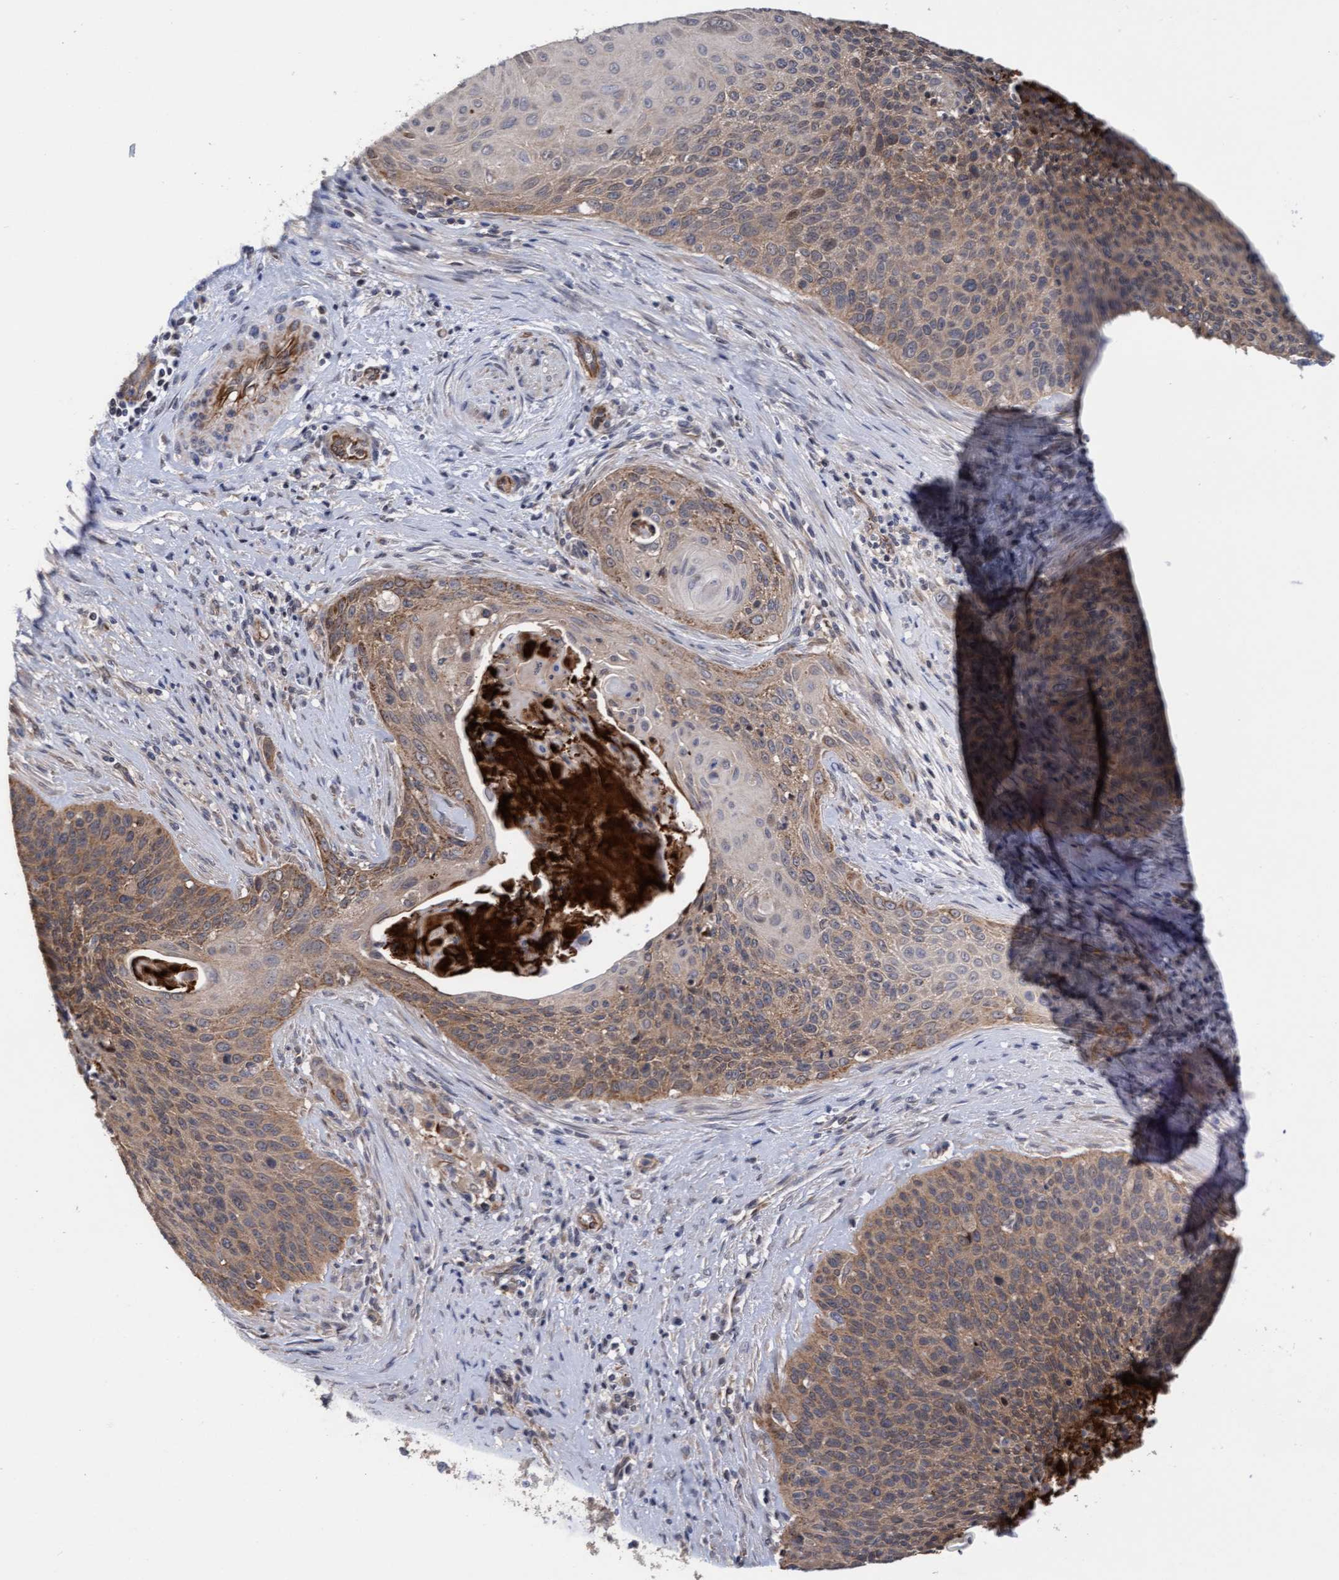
{"staining": {"intensity": "moderate", "quantity": ">75%", "location": "cytoplasmic/membranous,nuclear"}, "tissue": "cervical cancer", "cell_type": "Tumor cells", "image_type": "cancer", "snomed": [{"axis": "morphology", "description": "Squamous cell carcinoma, NOS"}, {"axis": "topography", "description": "Cervix"}], "caption": "The image displays immunohistochemical staining of cervical cancer. There is moderate cytoplasmic/membranous and nuclear positivity is appreciated in about >75% of tumor cells. (DAB (3,3'-diaminobenzidine) IHC with brightfield microscopy, high magnification).", "gene": "ITFG1", "patient": {"sex": "female", "age": 55}}